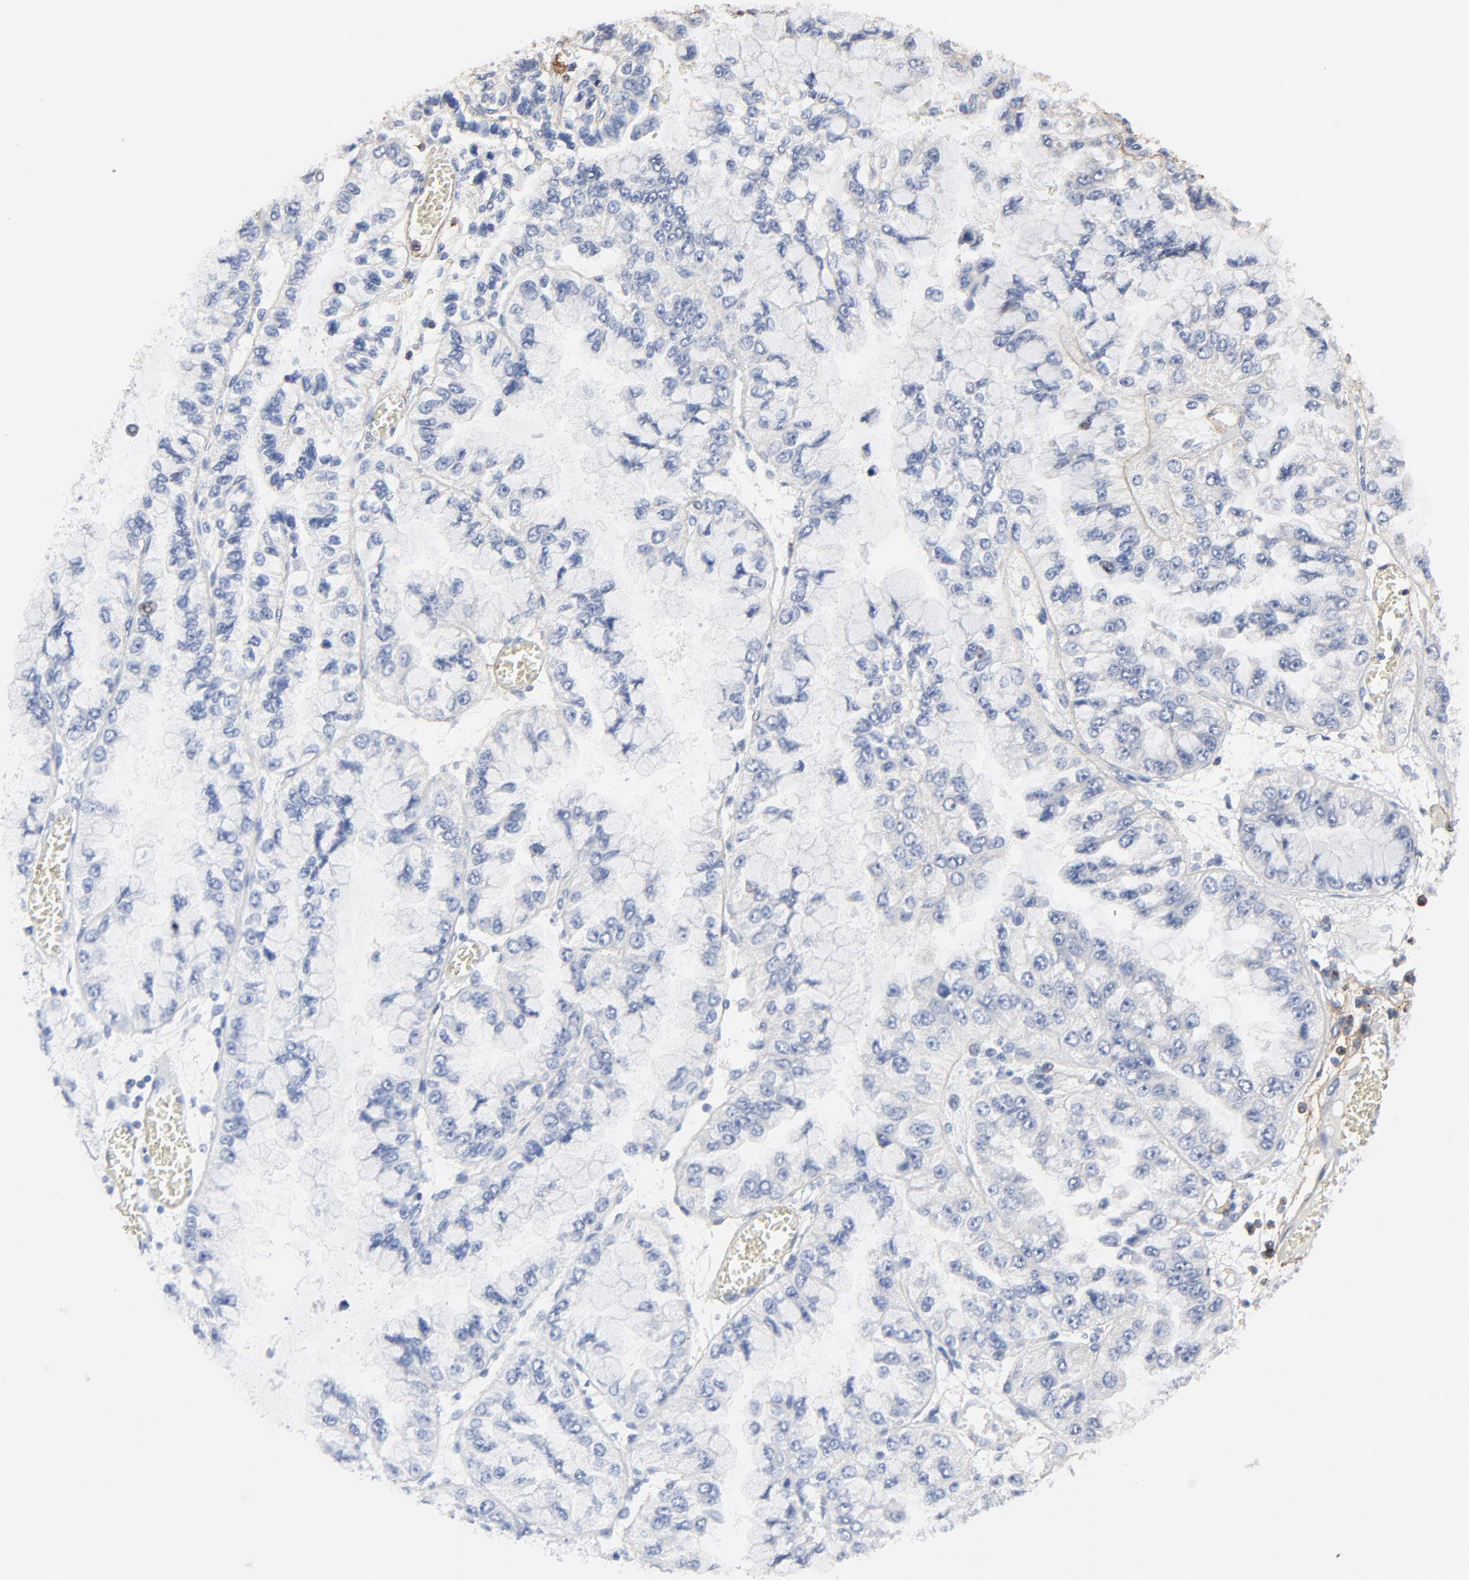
{"staining": {"intensity": "negative", "quantity": "none", "location": "none"}, "tissue": "liver cancer", "cell_type": "Tumor cells", "image_type": "cancer", "snomed": [{"axis": "morphology", "description": "Cholangiocarcinoma"}, {"axis": "topography", "description": "Liver"}], "caption": "Immunohistochemistry histopathology image of neoplastic tissue: liver cholangiocarcinoma stained with DAB (3,3'-diaminobenzidine) displays no significant protein staining in tumor cells. (Stains: DAB (3,3'-diaminobenzidine) immunohistochemistry (IHC) with hematoxylin counter stain, Microscopy: brightfield microscopy at high magnification).", "gene": "SKAP1", "patient": {"sex": "female", "age": 79}}